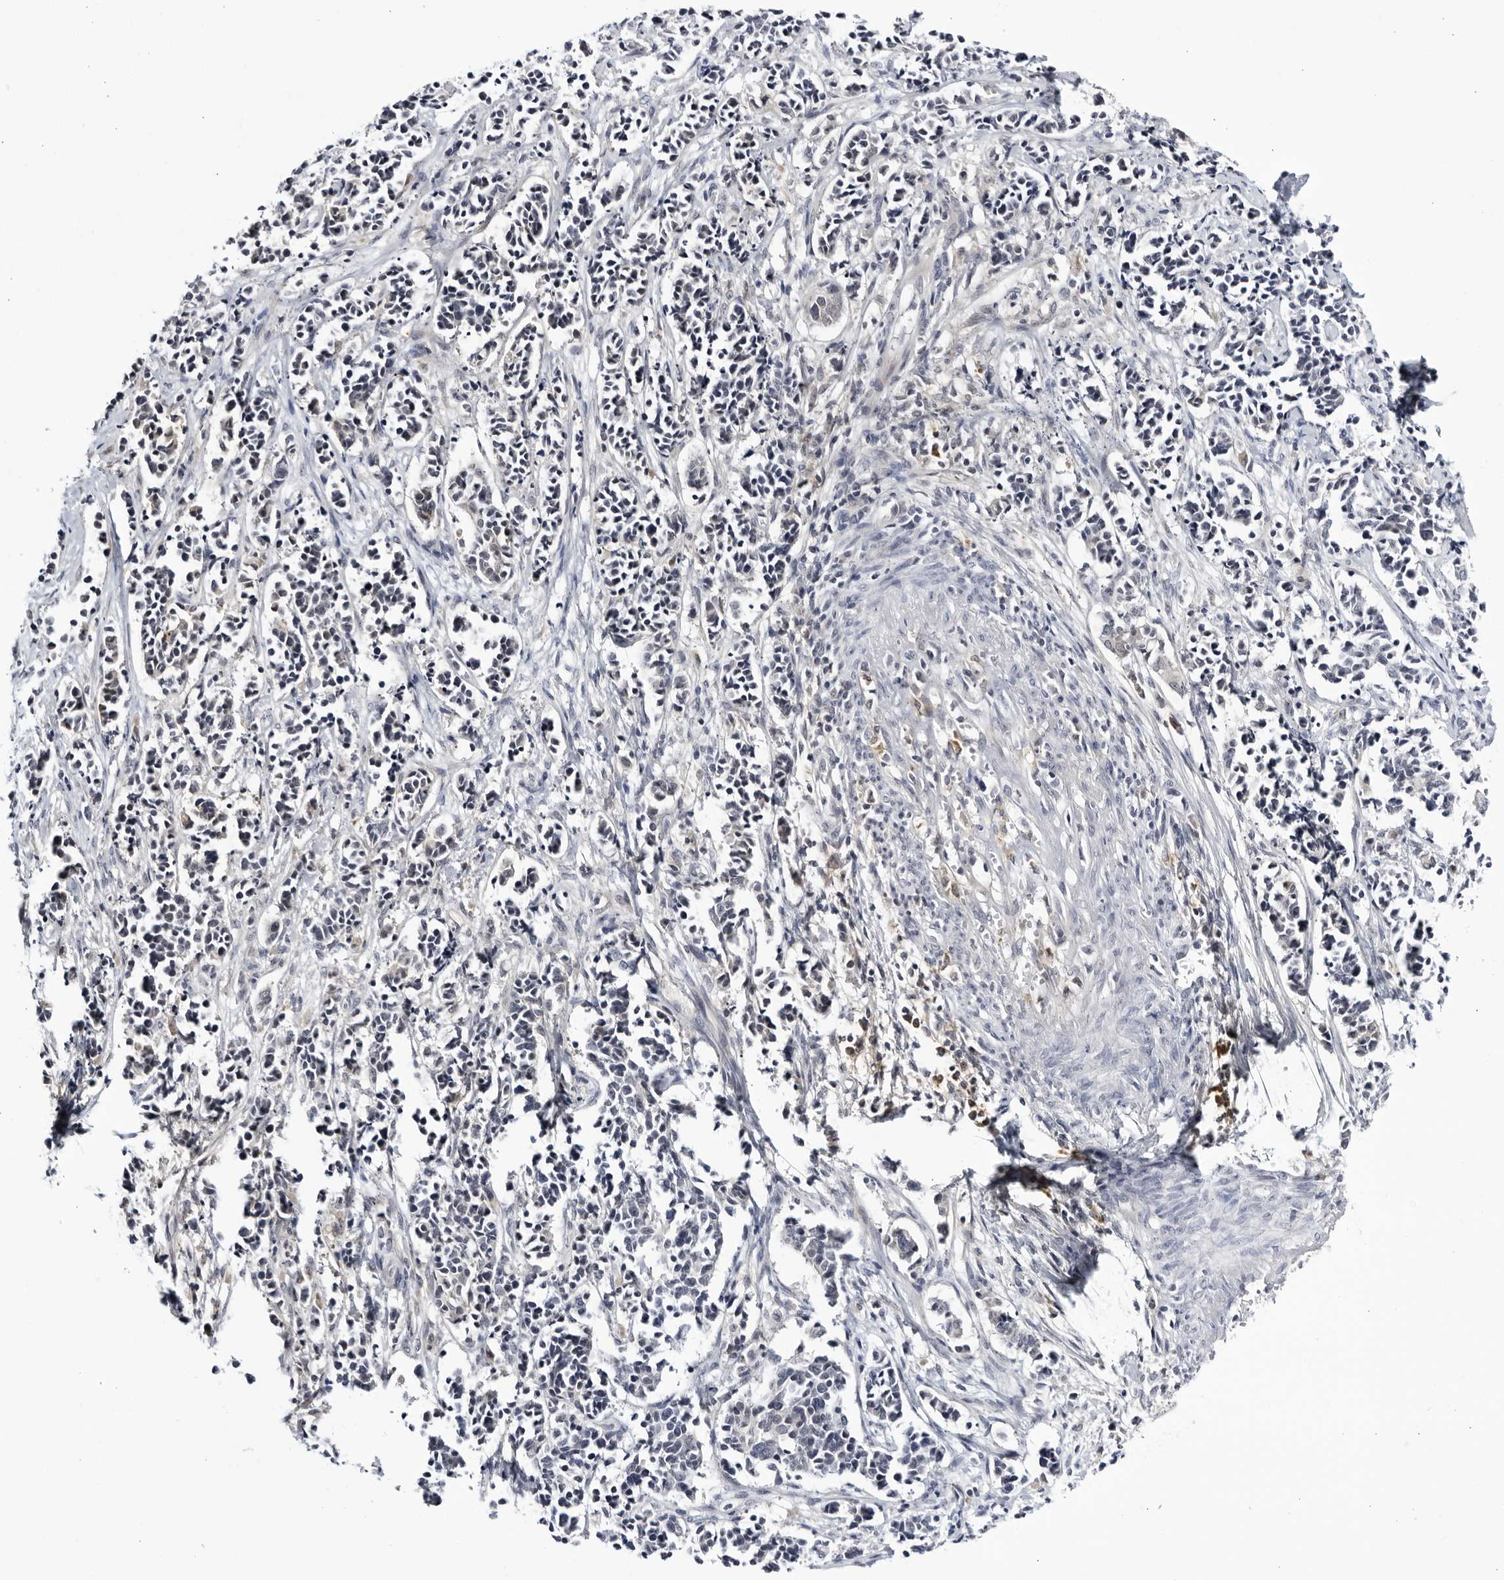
{"staining": {"intensity": "negative", "quantity": "none", "location": "none"}, "tissue": "cervical cancer", "cell_type": "Tumor cells", "image_type": "cancer", "snomed": [{"axis": "morphology", "description": "Normal tissue, NOS"}, {"axis": "morphology", "description": "Squamous cell carcinoma, NOS"}, {"axis": "topography", "description": "Cervix"}], "caption": "Tumor cells are negative for brown protein staining in cervical cancer (squamous cell carcinoma). The staining is performed using DAB brown chromogen with nuclei counter-stained in using hematoxylin.", "gene": "CNBD1", "patient": {"sex": "female", "age": 35}}